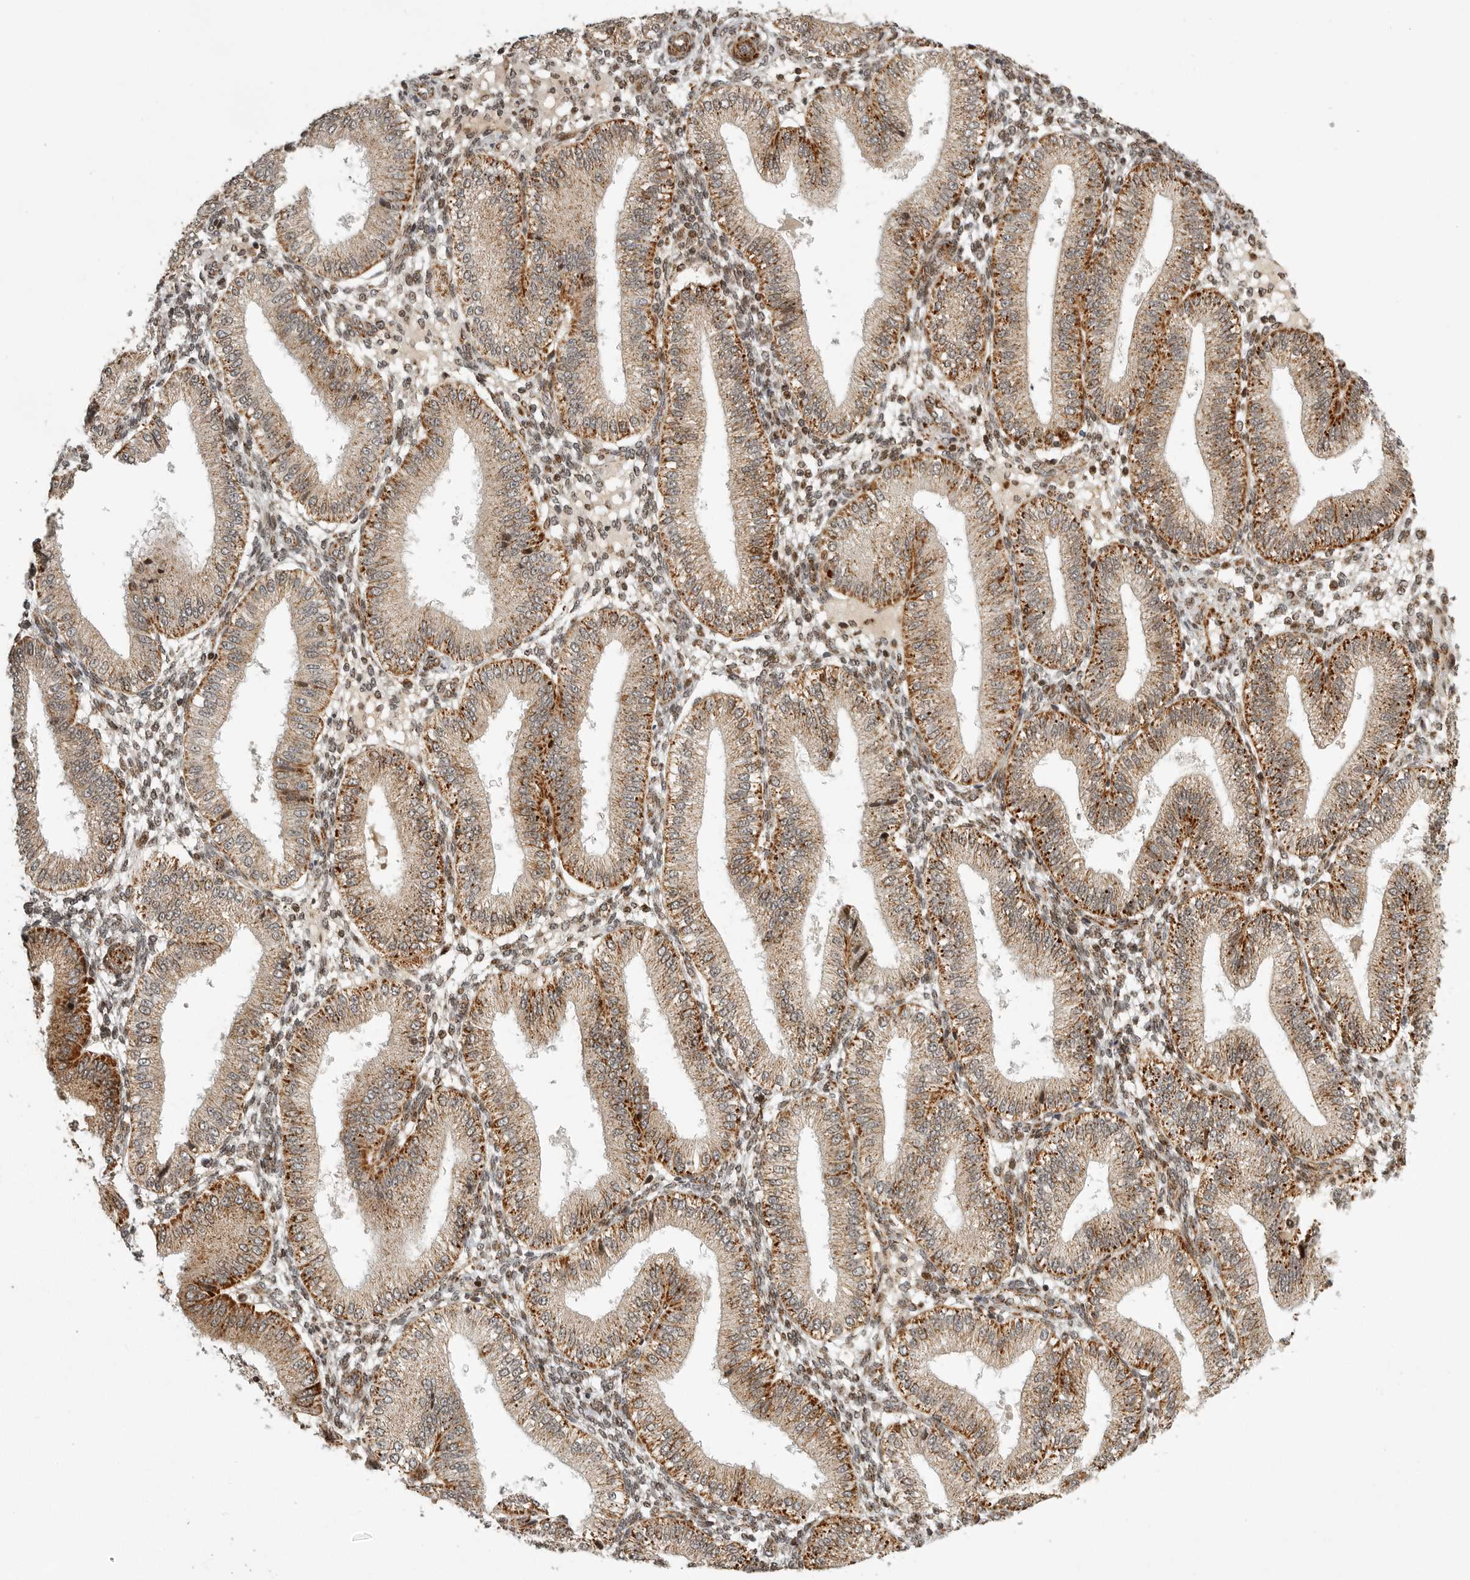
{"staining": {"intensity": "moderate", "quantity": ">75%", "location": "cytoplasmic/membranous"}, "tissue": "endometrium", "cell_type": "Cells in endometrial stroma", "image_type": "normal", "snomed": [{"axis": "morphology", "description": "Normal tissue, NOS"}, {"axis": "topography", "description": "Endometrium"}], "caption": "Immunohistochemistry image of benign endometrium stained for a protein (brown), which shows medium levels of moderate cytoplasmic/membranous positivity in approximately >75% of cells in endometrial stroma.", "gene": "NARS2", "patient": {"sex": "female", "age": 39}}